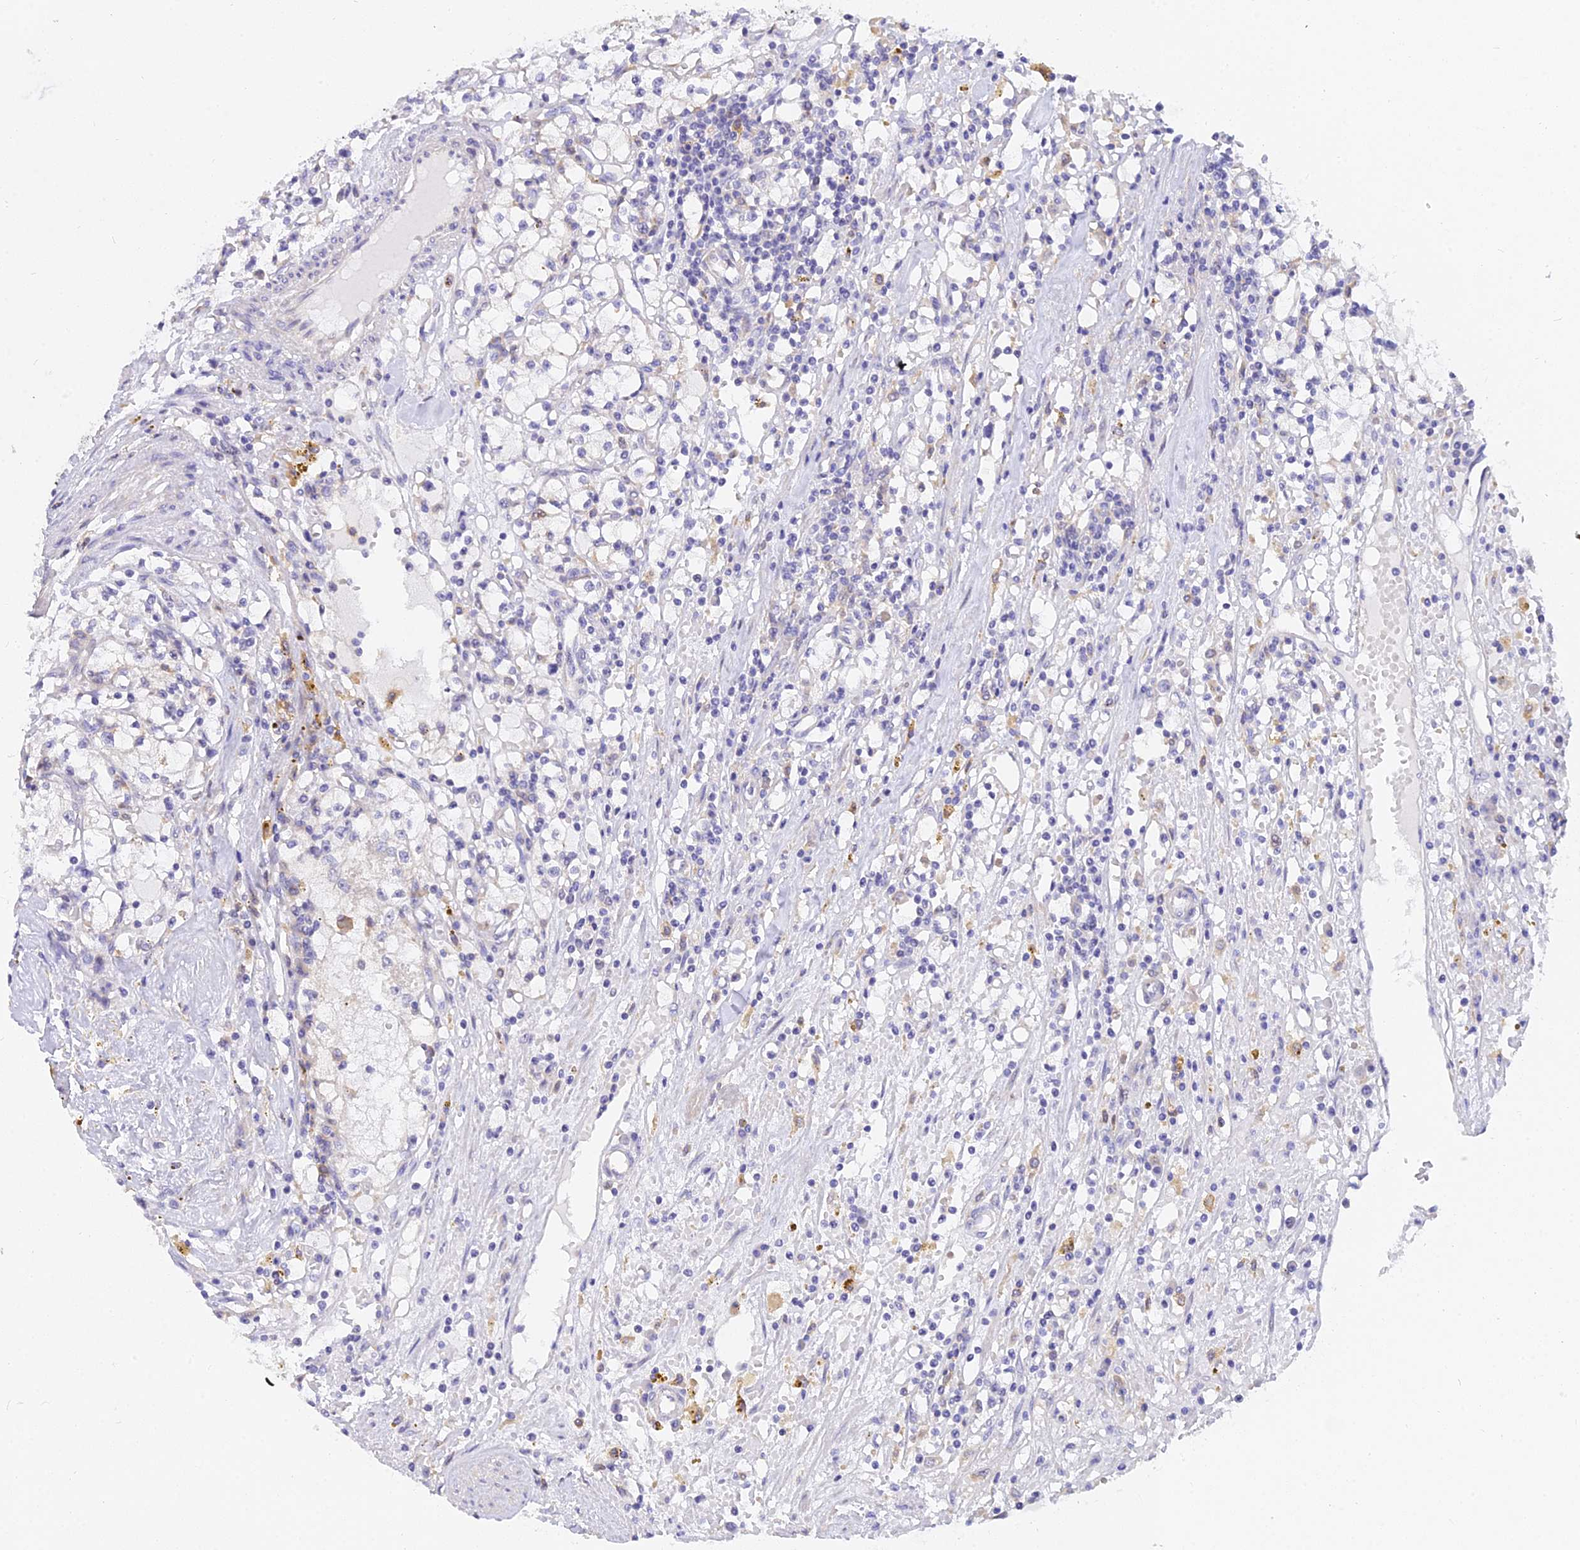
{"staining": {"intensity": "negative", "quantity": "none", "location": "none"}, "tissue": "renal cancer", "cell_type": "Tumor cells", "image_type": "cancer", "snomed": [{"axis": "morphology", "description": "Adenocarcinoma, NOS"}, {"axis": "topography", "description": "Kidney"}], "caption": "There is no significant positivity in tumor cells of renal cancer (adenocarcinoma).", "gene": "ARL8B", "patient": {"sex": "male", "age": 56}}